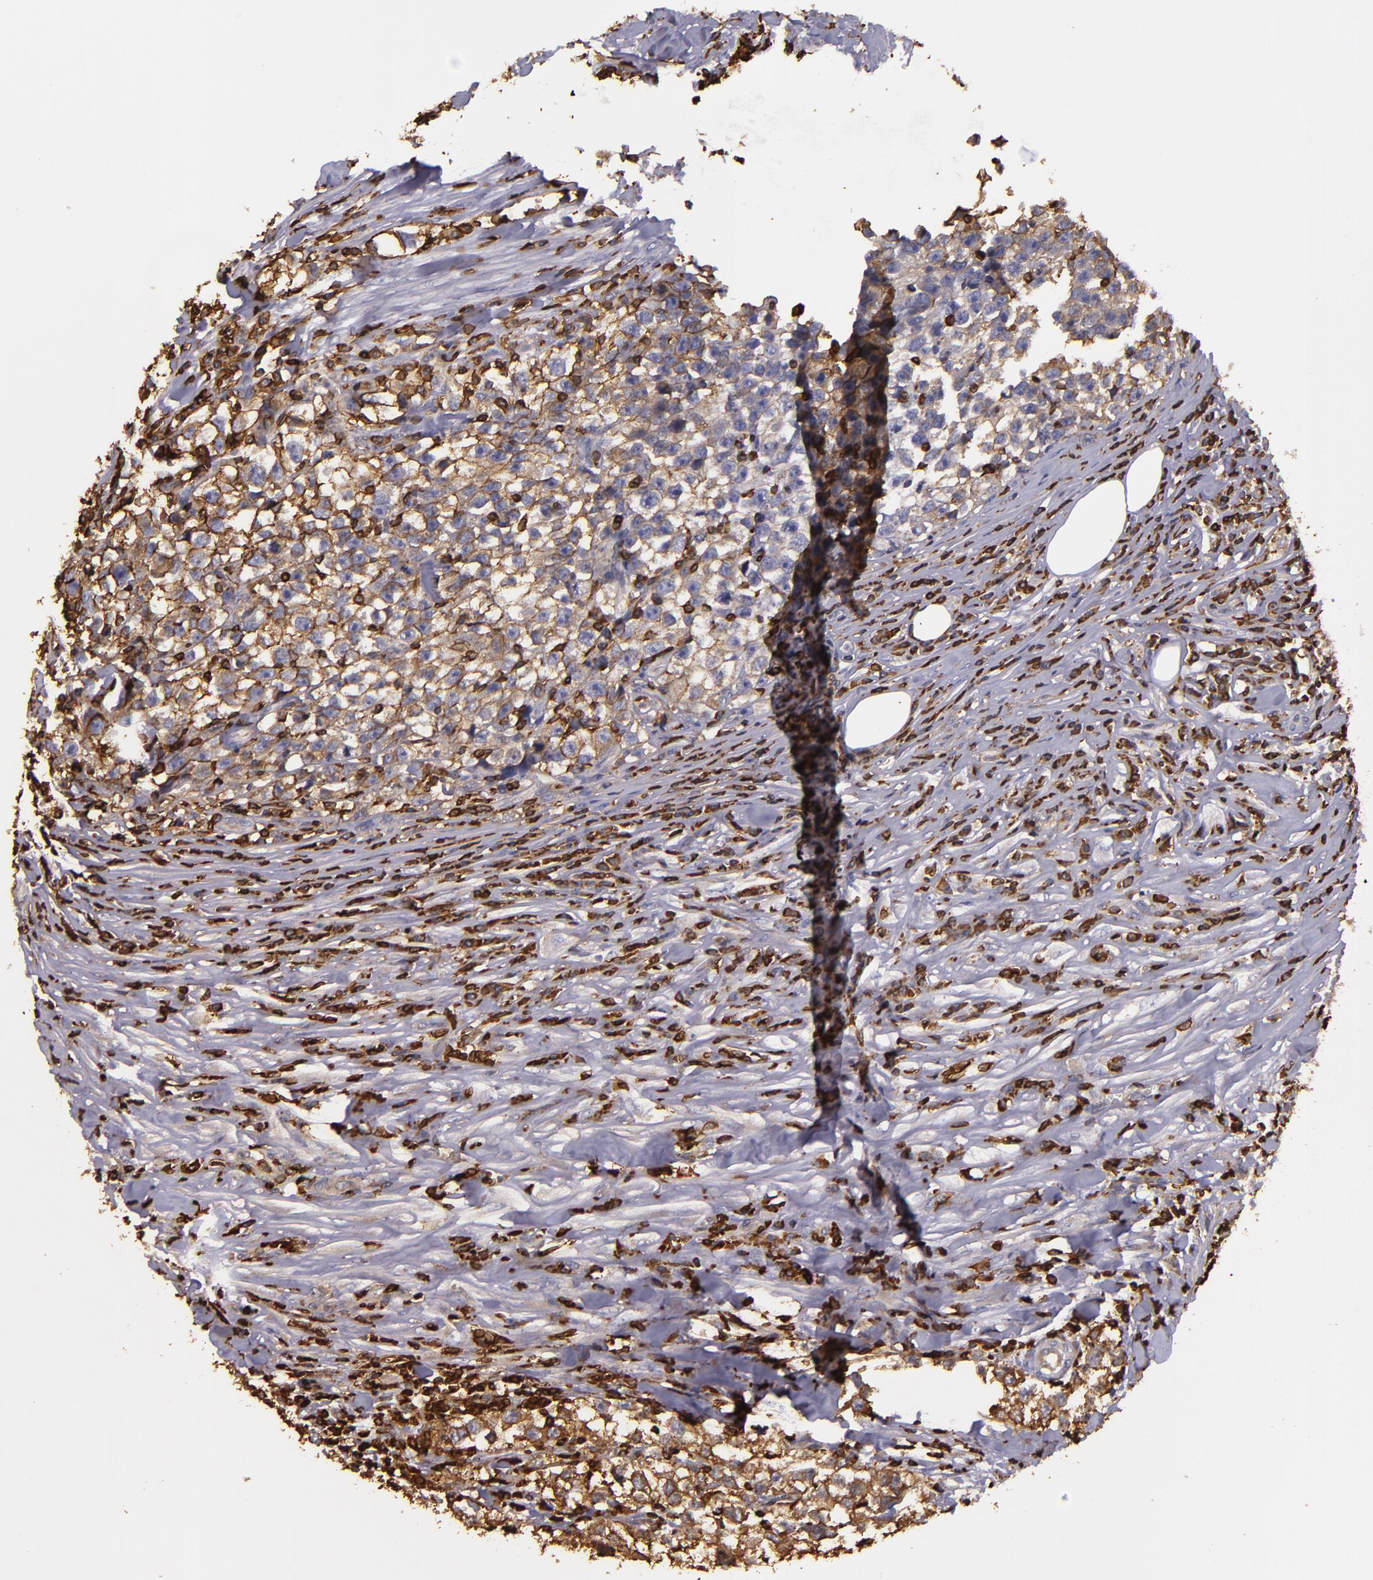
{"staining": {"intensity": "moderate", "quantity": ">75%", "location": "cytoplasmic/membranous"}, "tissue": "testis cancer", "cell_type": "Tumor cells", "image_type": "cancer", "snomed": [{"axis": "morphology", "description": "Seminoma, NOS"}, {"axis": "morphology", "description": "Carcinoma, Embryonal, NOS"}, {"axis": "topography", "description": "Testis"}], "caption": "Seminoma (testis) stained with a brown dye exhibits moderate cytoplasmic/membranous positive staining in approximately >75% of tumor cells.", "gene": "SLC9A3R1", "patient": {"sex": "male", "age": 30}}